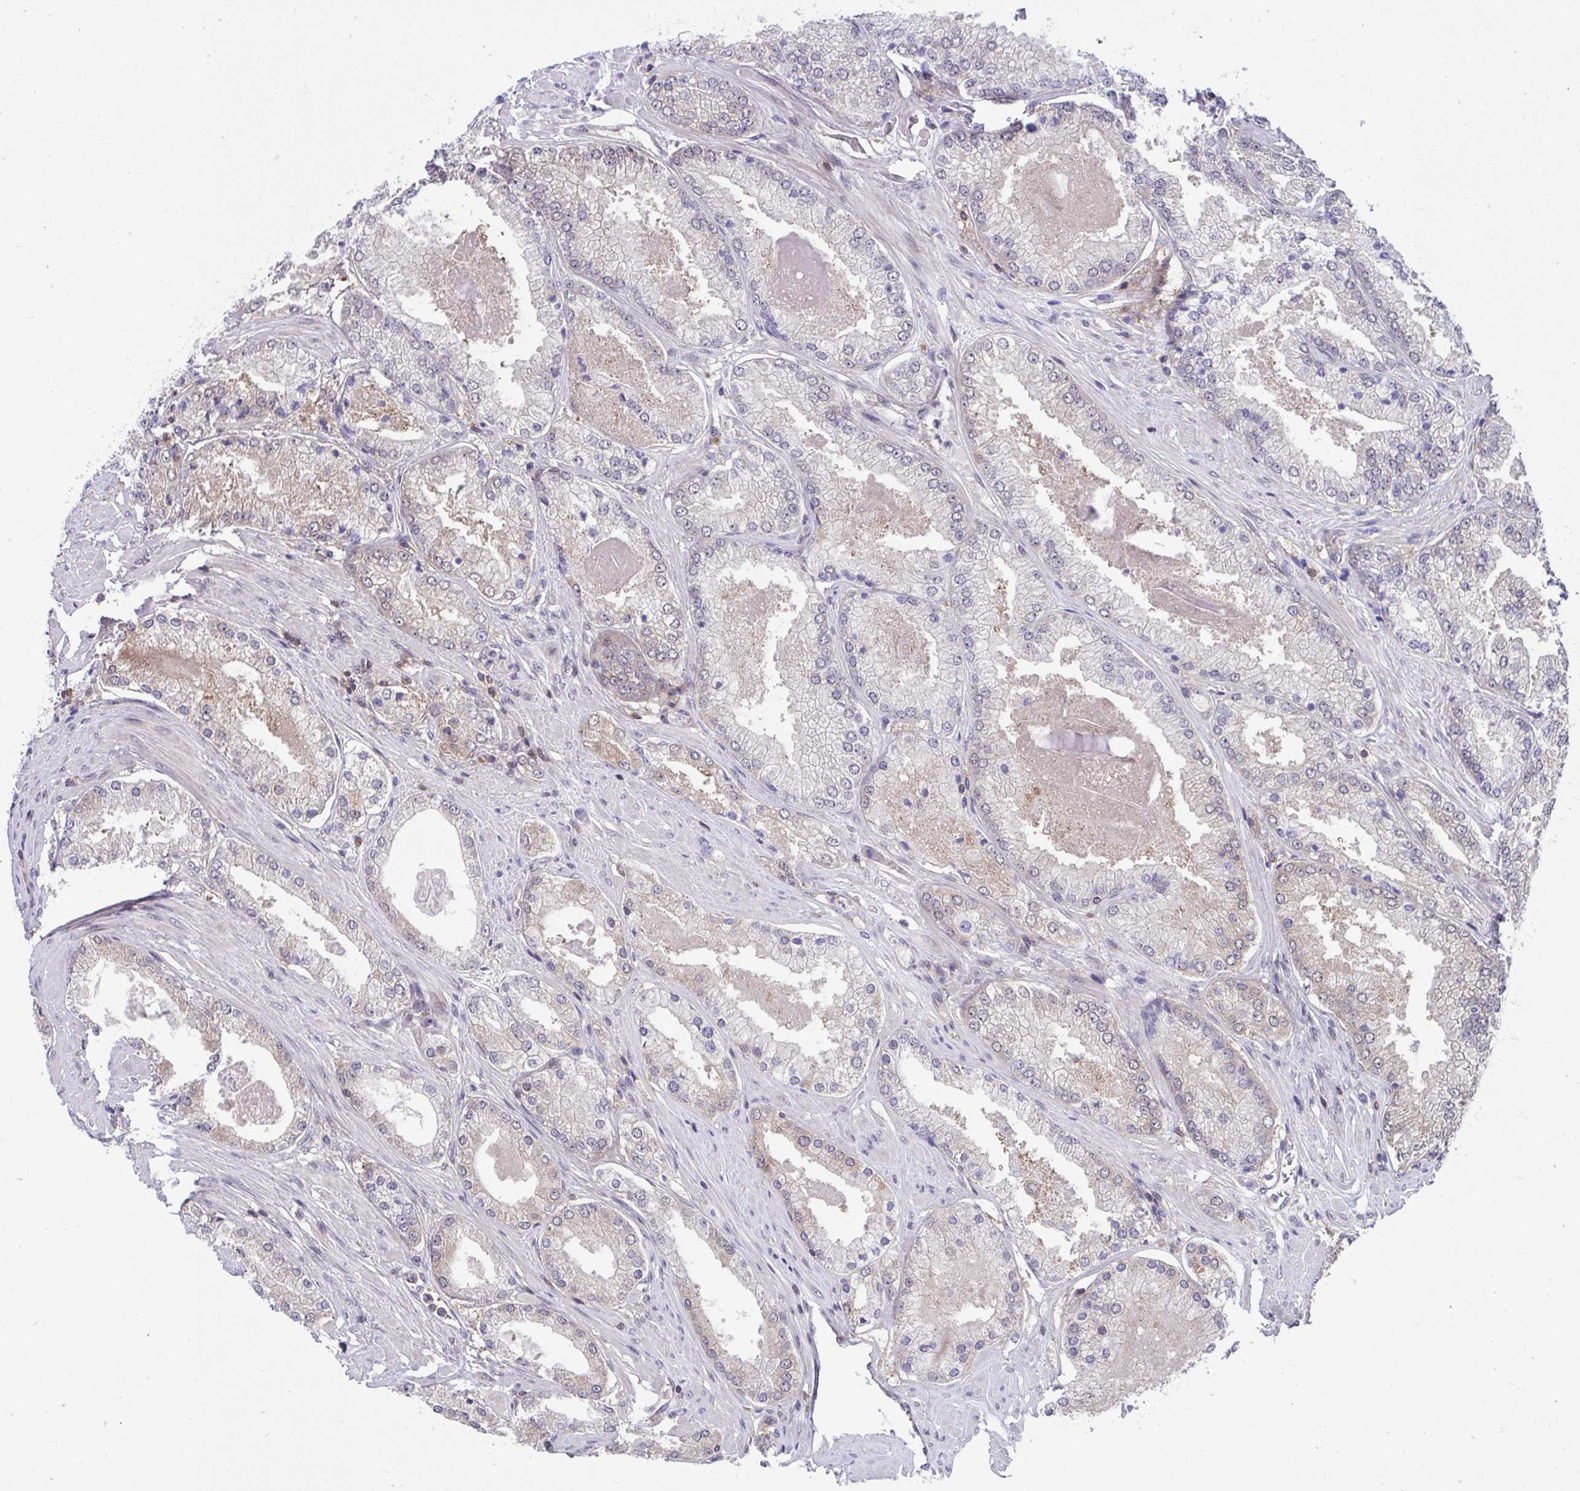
{"staining": {"intensity": "weak", "quantity": "<25%", "location": "cytoplasmic/membranous"}, "tissue": "prostate cancer", "cell_type": "Tumor cells", "image_type": "cancer", "snomed": [{"axis": "morphology", "description": "Adenocarcinoma, Low grade"}, {"axis": "topography", "description": "Prostate"}], "caption": "An IHC micrograph of low-grade adenocarcinoma (prostate) is shown. There is no staining in tumor cells of low-grade adenocarcinoma (prostate).", "gene": "PCDHB7", "patient": {"sex": "male", "age": 68}}